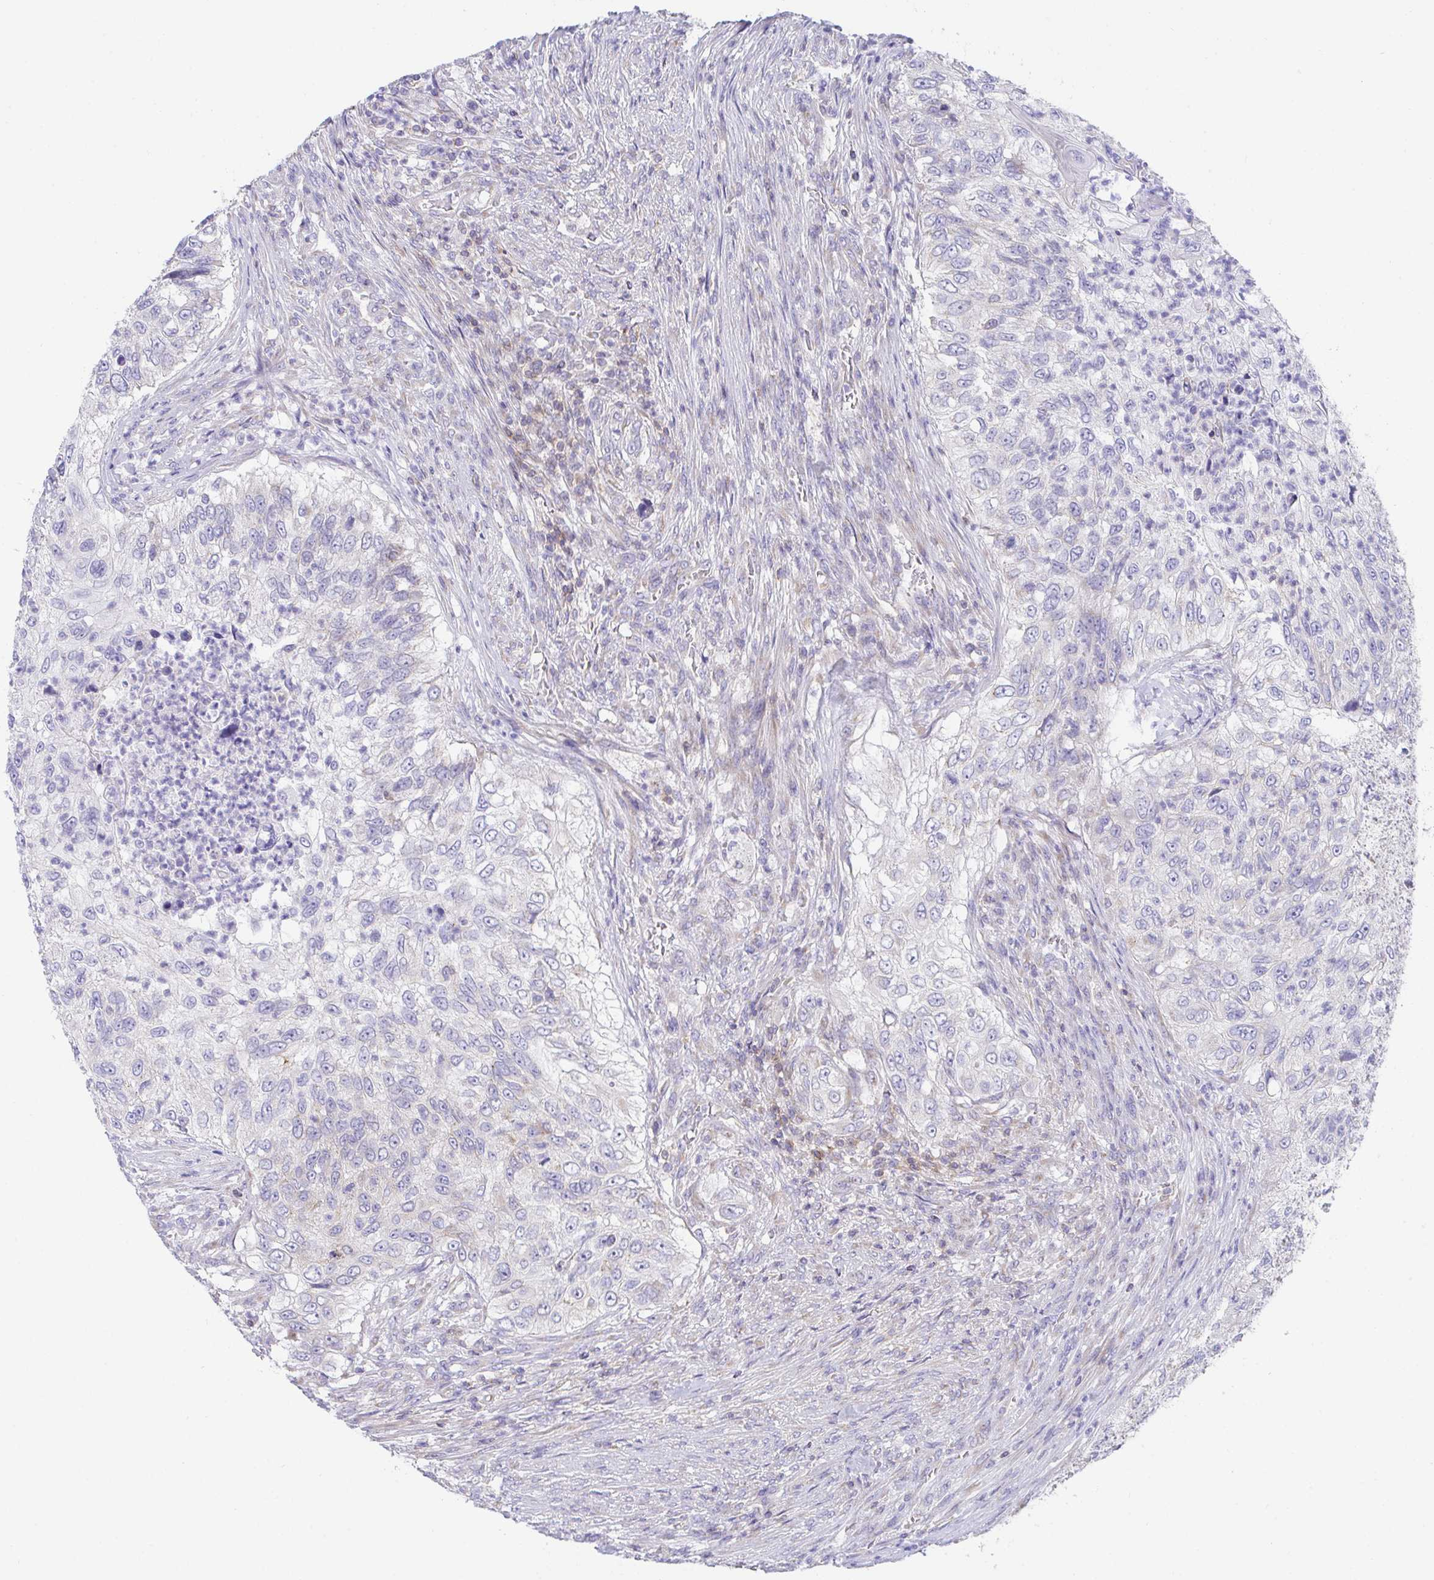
{"staining": {"intensity": "negative", "quantity": "none", "location": "none"}, "tissue": "urothelial cancer", "cell_type": "Tumor cells", "image_type": "cancer", "snomed": [{"axis": "morphology", "description": "Urothelial carcinoma, High grade"}, {"axis": "topography", "description": "Urinary bladder"}], "caption": "A high-resolution photomicrograph shows immunohistochemistry (IHC) staining of high-grade urothelial carcinoma, which reveals no significant expression in tumor cells.", "gene": "MIA3", "patient": {"sex": "female", "age": 60}}